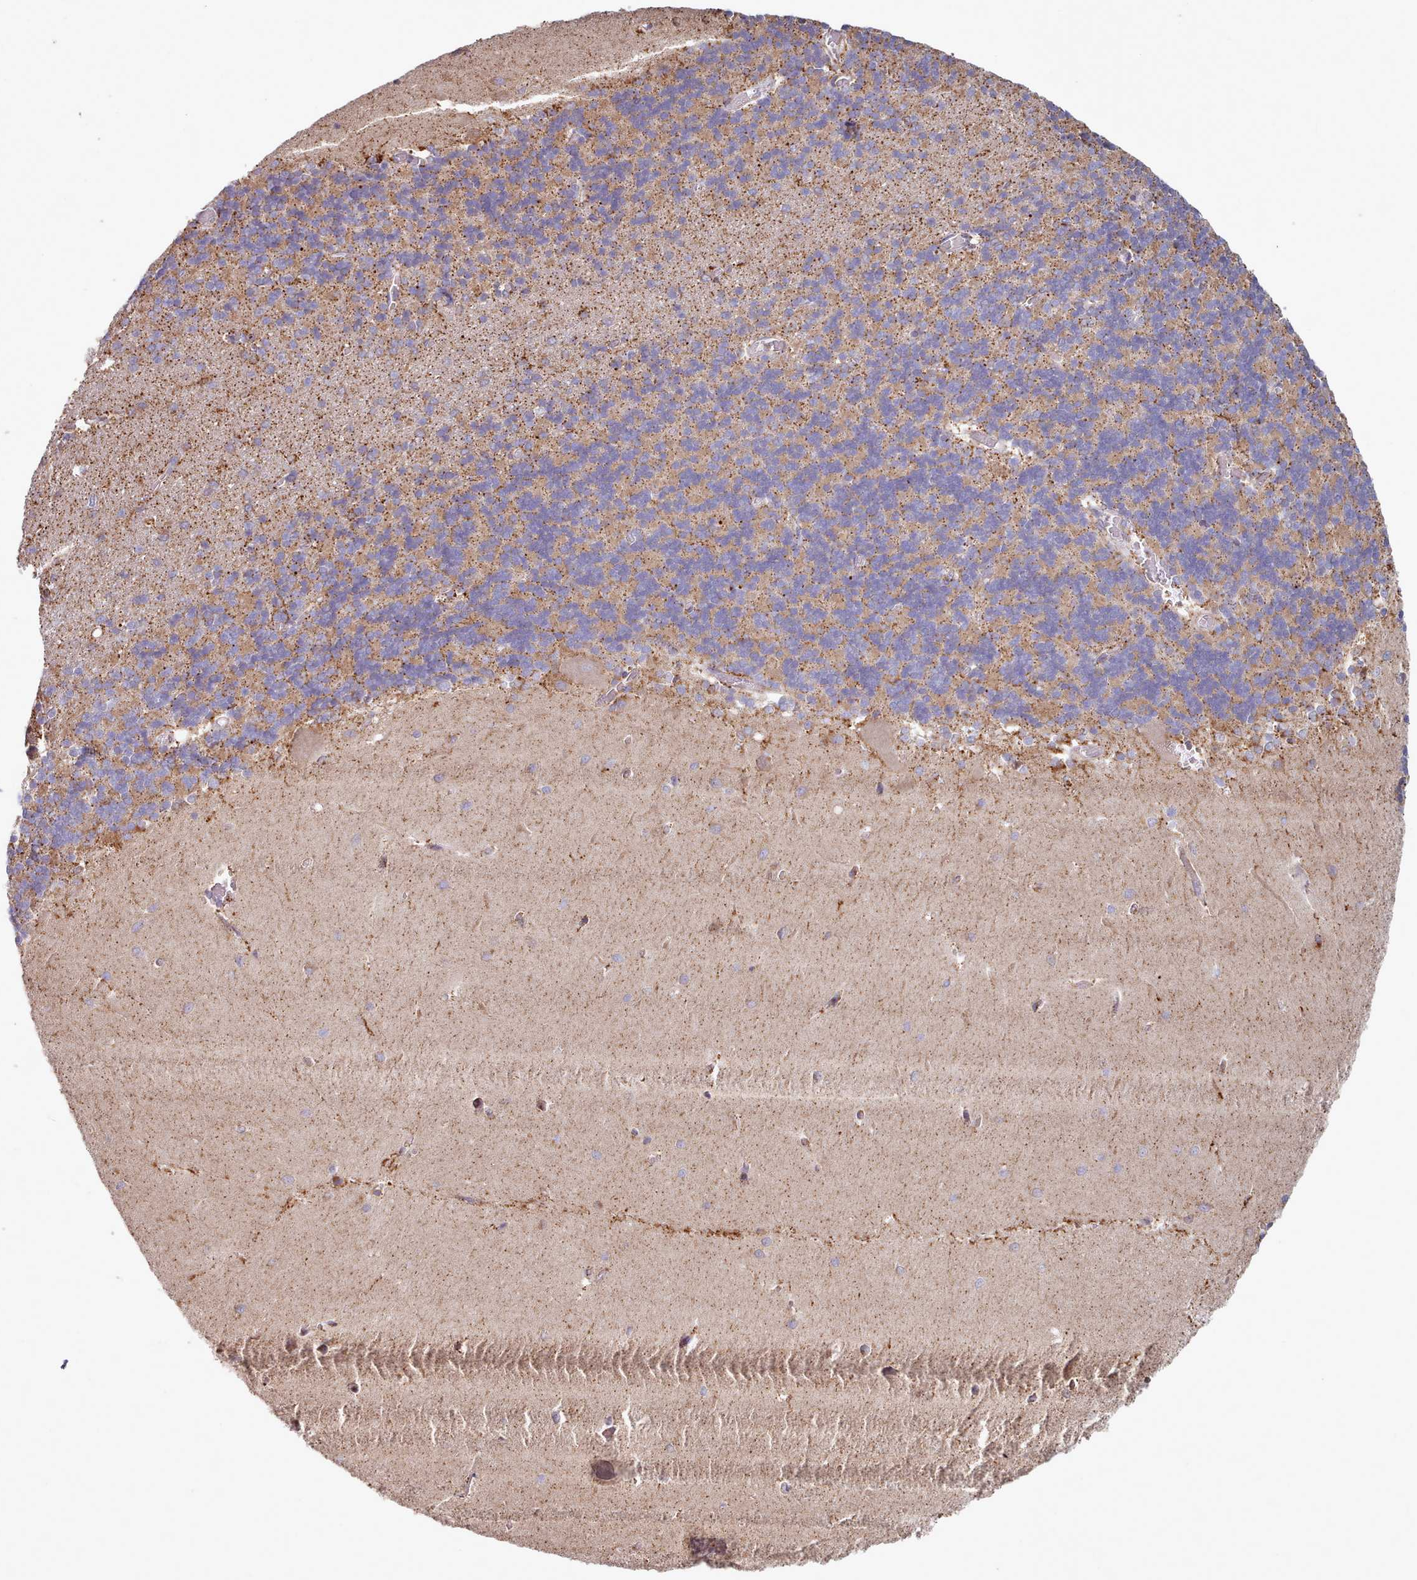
{"staining": {"intensity": "moderate", "quantity": "25%-75%", "location": "cytoplasmic/membranous"}, "tissue": "cerebellum", "cell_type": "Cells in granular layer", "image_type": "normal", "snomed": [{"axis": "morphology", "description": "Normal tissue, NOS"}, {"axis": "topography", "description": "Cerebellum"}], "caption": "Protein analysis of unremarkable cerebellum exhibits moderate cytoplasmic/membranous positivity in about 25%-75% of cells in granular layer. The staining was performed using DAB (3,3'-diaminobenzidine), with brown indicating positive protein expression. Nuclei are stained blue with hematoxylin.", "gene": "HSDL2", "patient": {"sex": "male", "age": 37}}